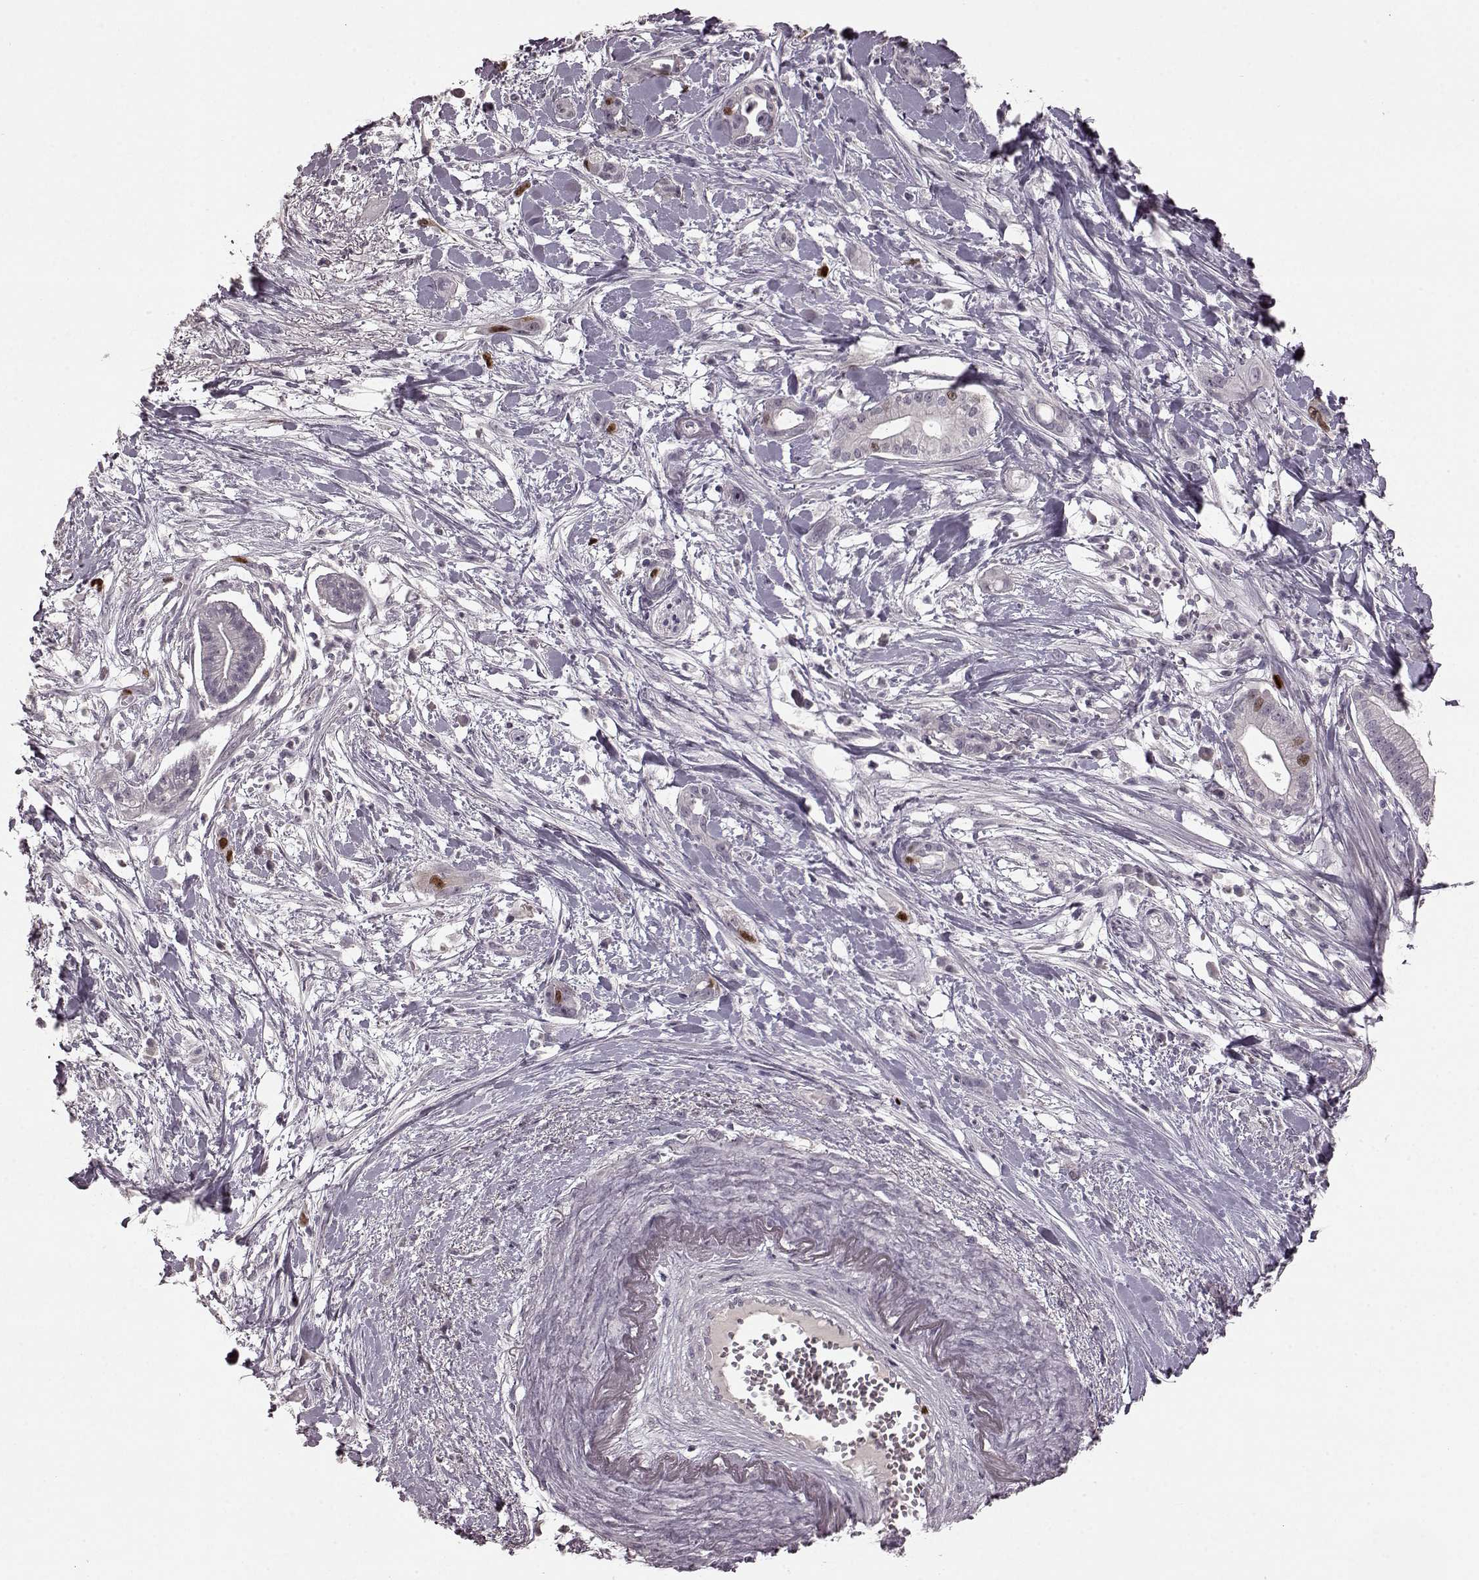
{"staining": {"intensity": "moderate", "quantity": "<25%", "location": "nuclear"}, "tissue": "pancreatic cancer", "cell_type": "Tumor cells", "image_type": "cancer", "snomed": [{"axis": "morphology", "description": "Normal tissue, NOS"}, {"axis": "morphology", "description": "Adenocarcinoma, NOS"}, {"axis": "topography", "description": "Lymph node"}, {"axis": "topography", "description": "Pancreas"}], "caption": "A micrograph showing moderate nuclear staining in approximately <25% of tumor cells in pancreatic cancer, as visualized by brown immunohistochemical staining.", "gene": "CCNA2", "patient": {"sex": "female", "age": 58}}